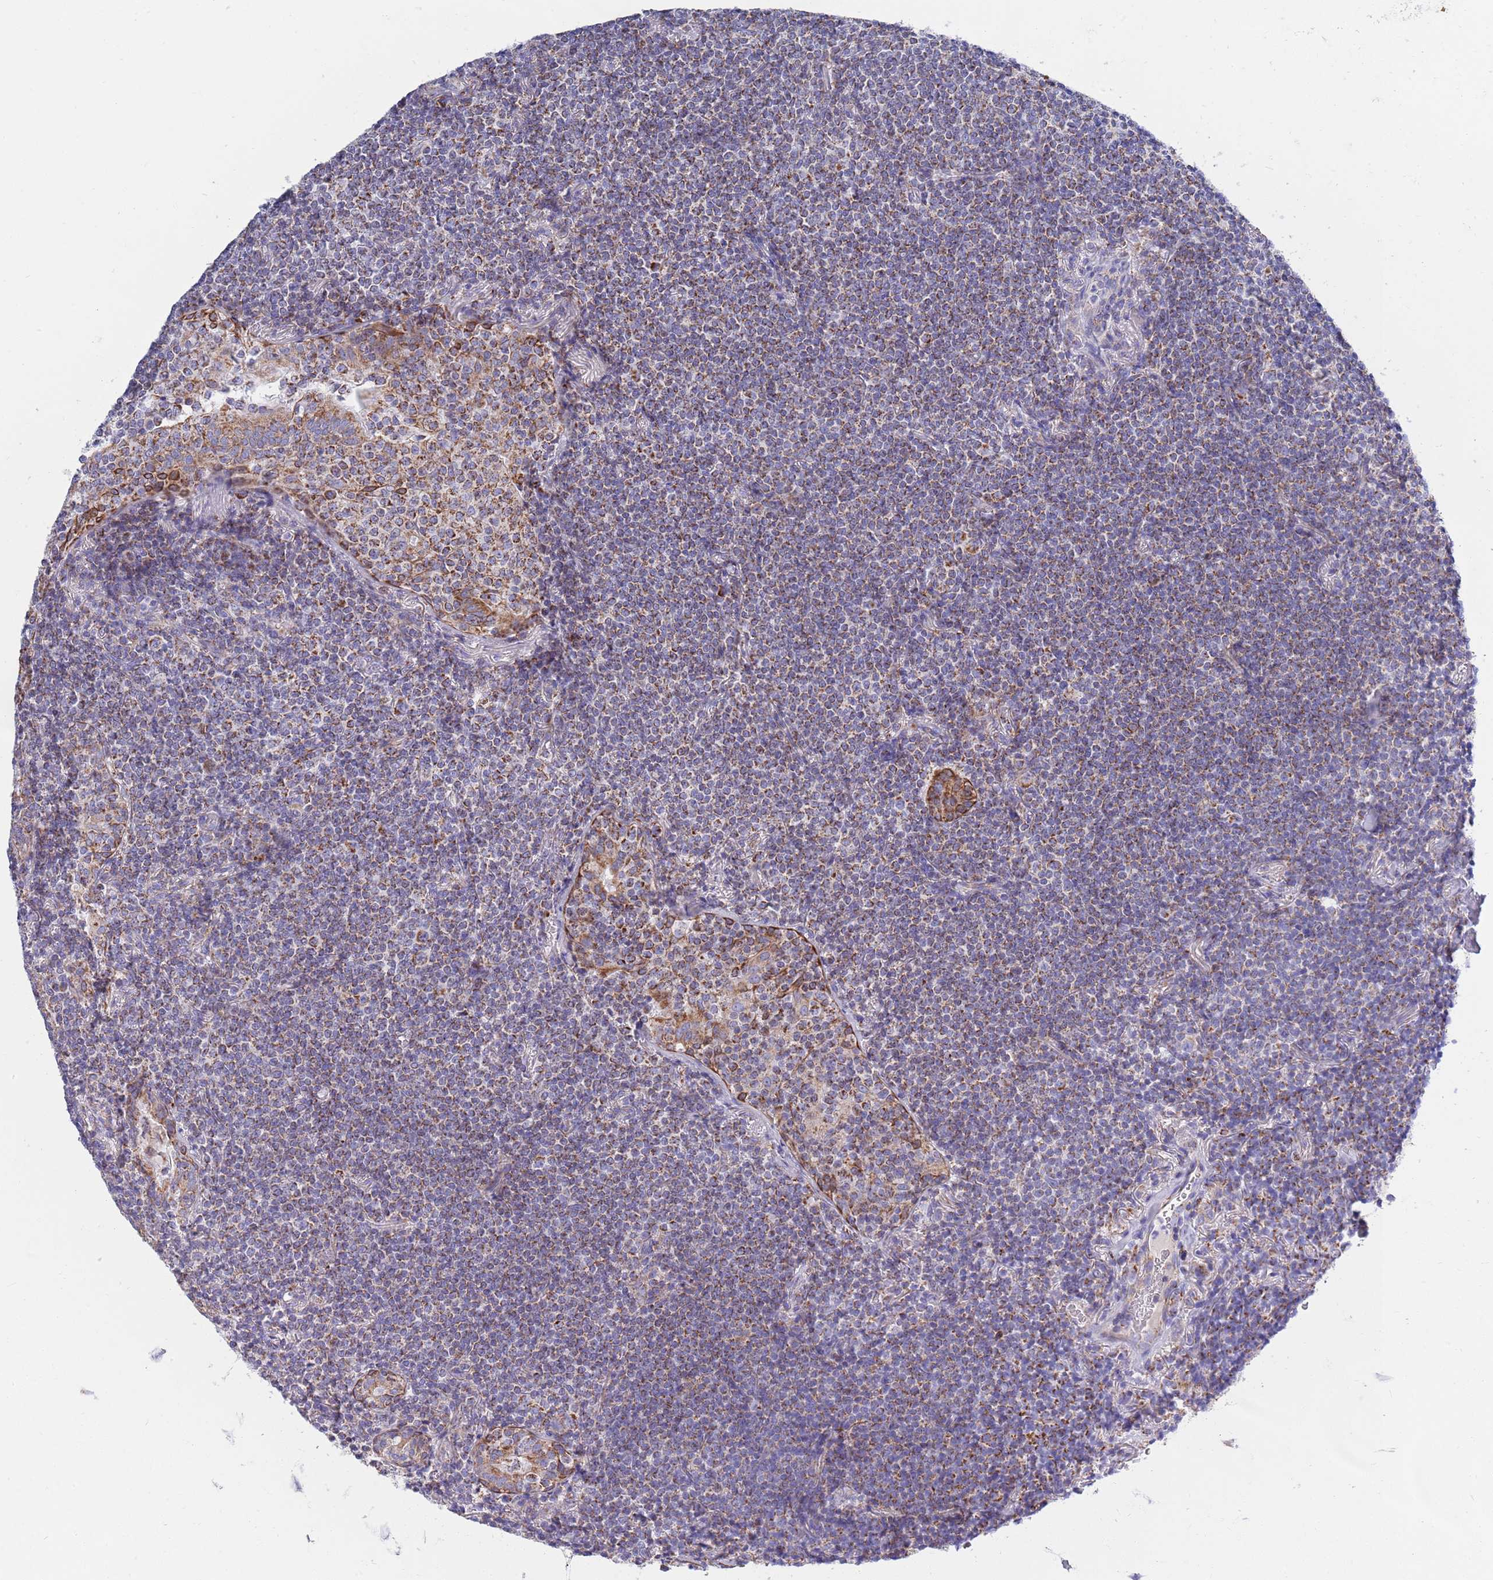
{"staining": {"intensity": "moderate", "quantity": ">75%", "location": "cytoplasmic/membranous"}, "tissue": "lymphoma", "cell_type": "Tumor cells", "image_type": "cancer", "snomed": [{"axis": "morphology", "description": "Malignant lymphoma, non-Hodgkin's type, Low grade"}, {"axis": "topography", "description": "Lung"}], "caption": "Immunohistochemical staining of malignant lymphoma, non-Hodgkin's type (low-grade) demonstrates medium levels of moderate cytoplasmic/membranous protein expression in about >75% of tumor cells.", "gene": "EMC8", "patient": {"sex": "female", "age": 71}}